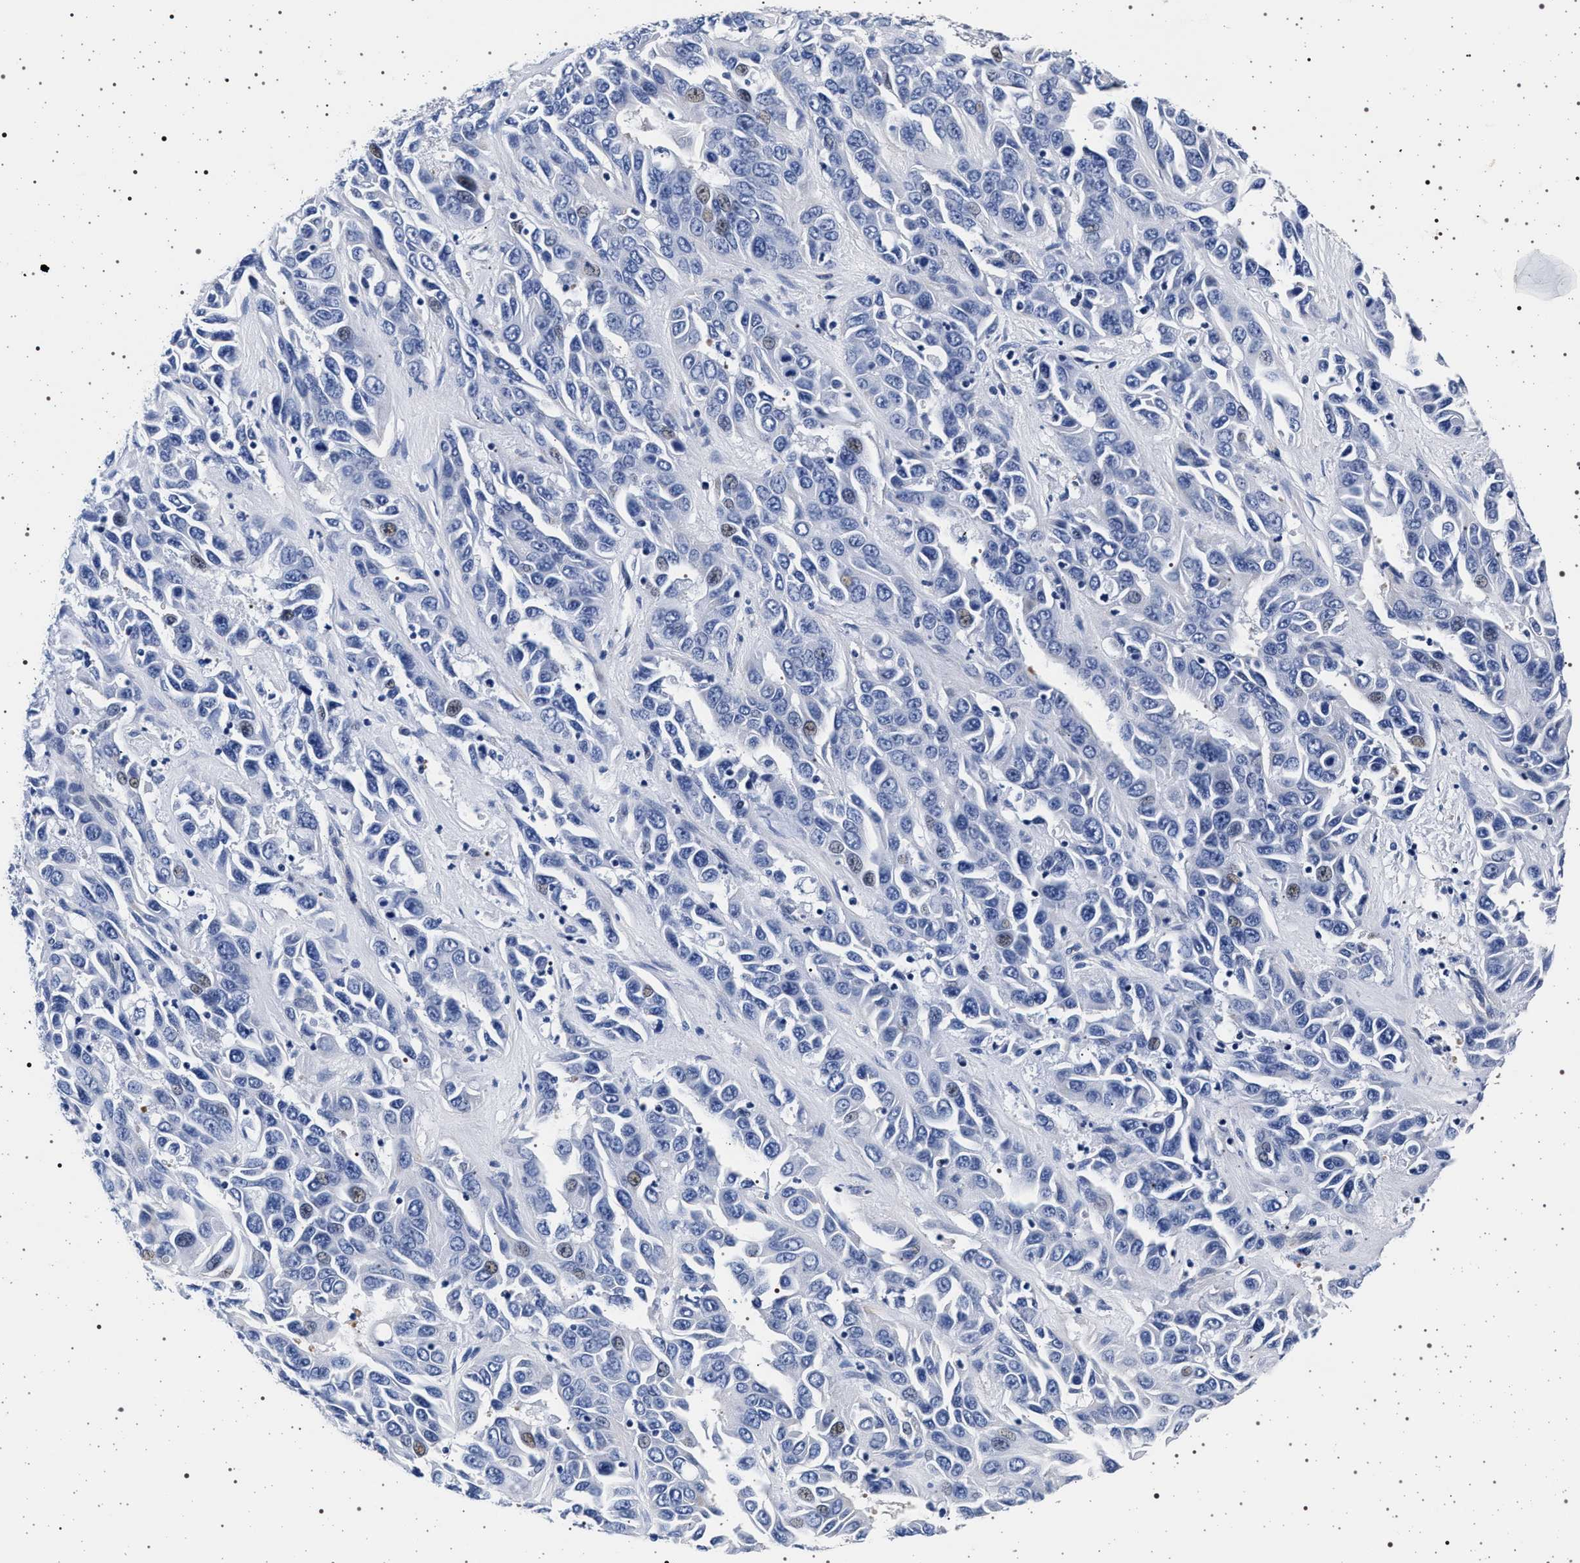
{"staining": {"intensity": "negative", "quantity": "none", "location": "none"}, "tissue": "liver cancer", "cell_type": "Tumor cells", "image_type": "cancer", "snomed": [{"axis": "morphology", "description": "Cholangiocarcinoma"}, {"axis": "topography", "description": "Liver"}], "caption": "A high-resolution micrograph shows immunohistochemistry staining of liver cancer, which reveals no significant positivity in tumor cells.", "gene": "SLC9A1", "patient": {"sex": "female", "age": 52}}